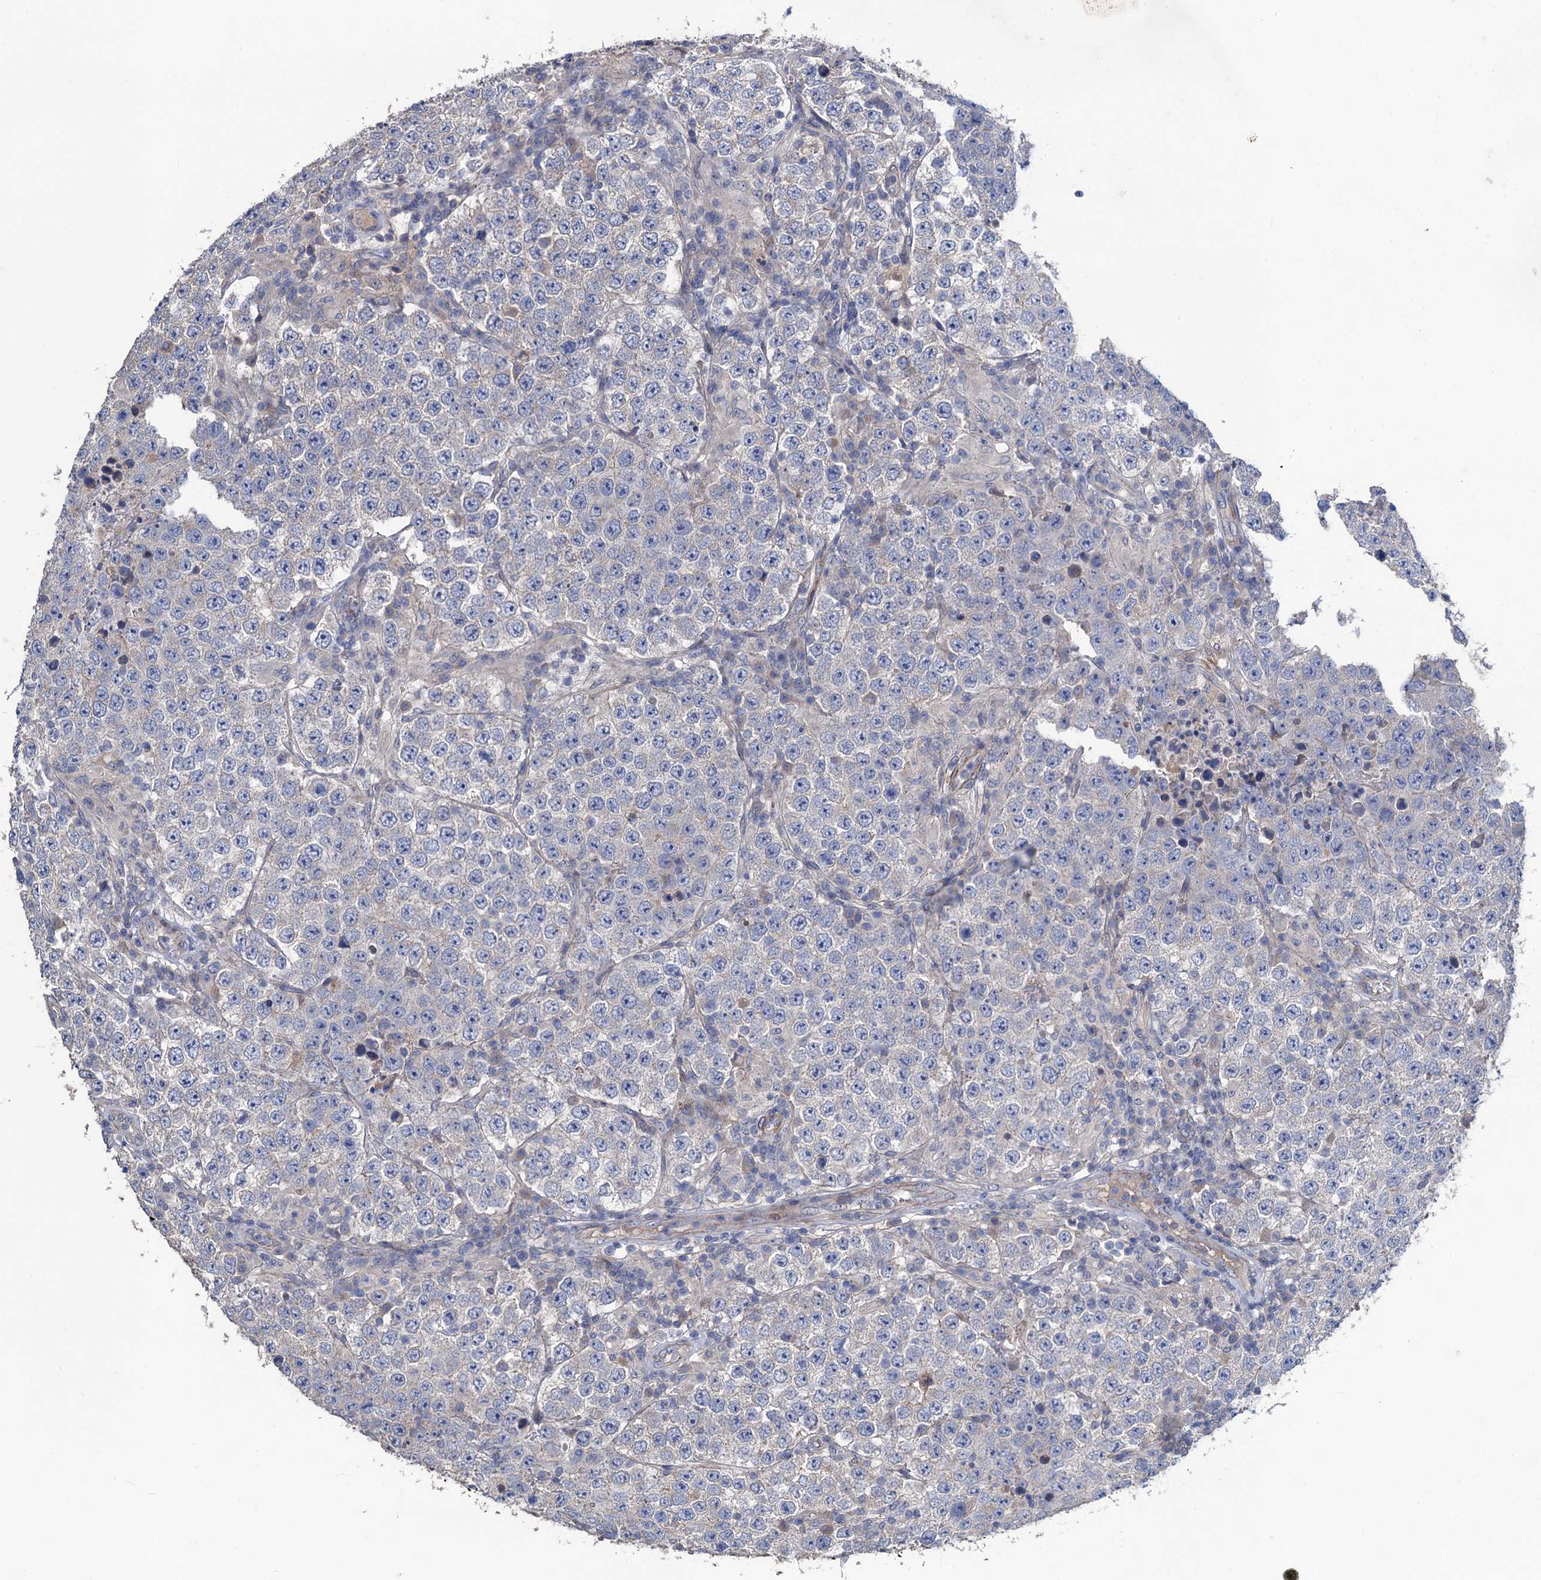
{"staining": {"intensity": "negative", "quantity": "none", "location": "none"}, "tissue": "testis cancer", "cell_type": "Tumor cells", "image_type": "cancer", "snomed": [{"axis": "morphology", "description": "Normal tissue, NOS"}, {"axis": "morphology", "description": "Urothelial carcinoma, High grade"}, {"axis": "morphology", "description": "Seminoma, NOS"}, {"axis": "morphology", "description": "Carcinoma, Embryonal, NOS"}, {"axis": "topography", "description": "Urinary bladder"}, {"axis": "topography", "description": "Testis"}], "caption": "A photomicrograph of human high-grade urothelial carcinoma (testis) is negative for staining in tumor cells.", "gene": "SMCO3", "patient": {"sex": "male", "age": 41}}